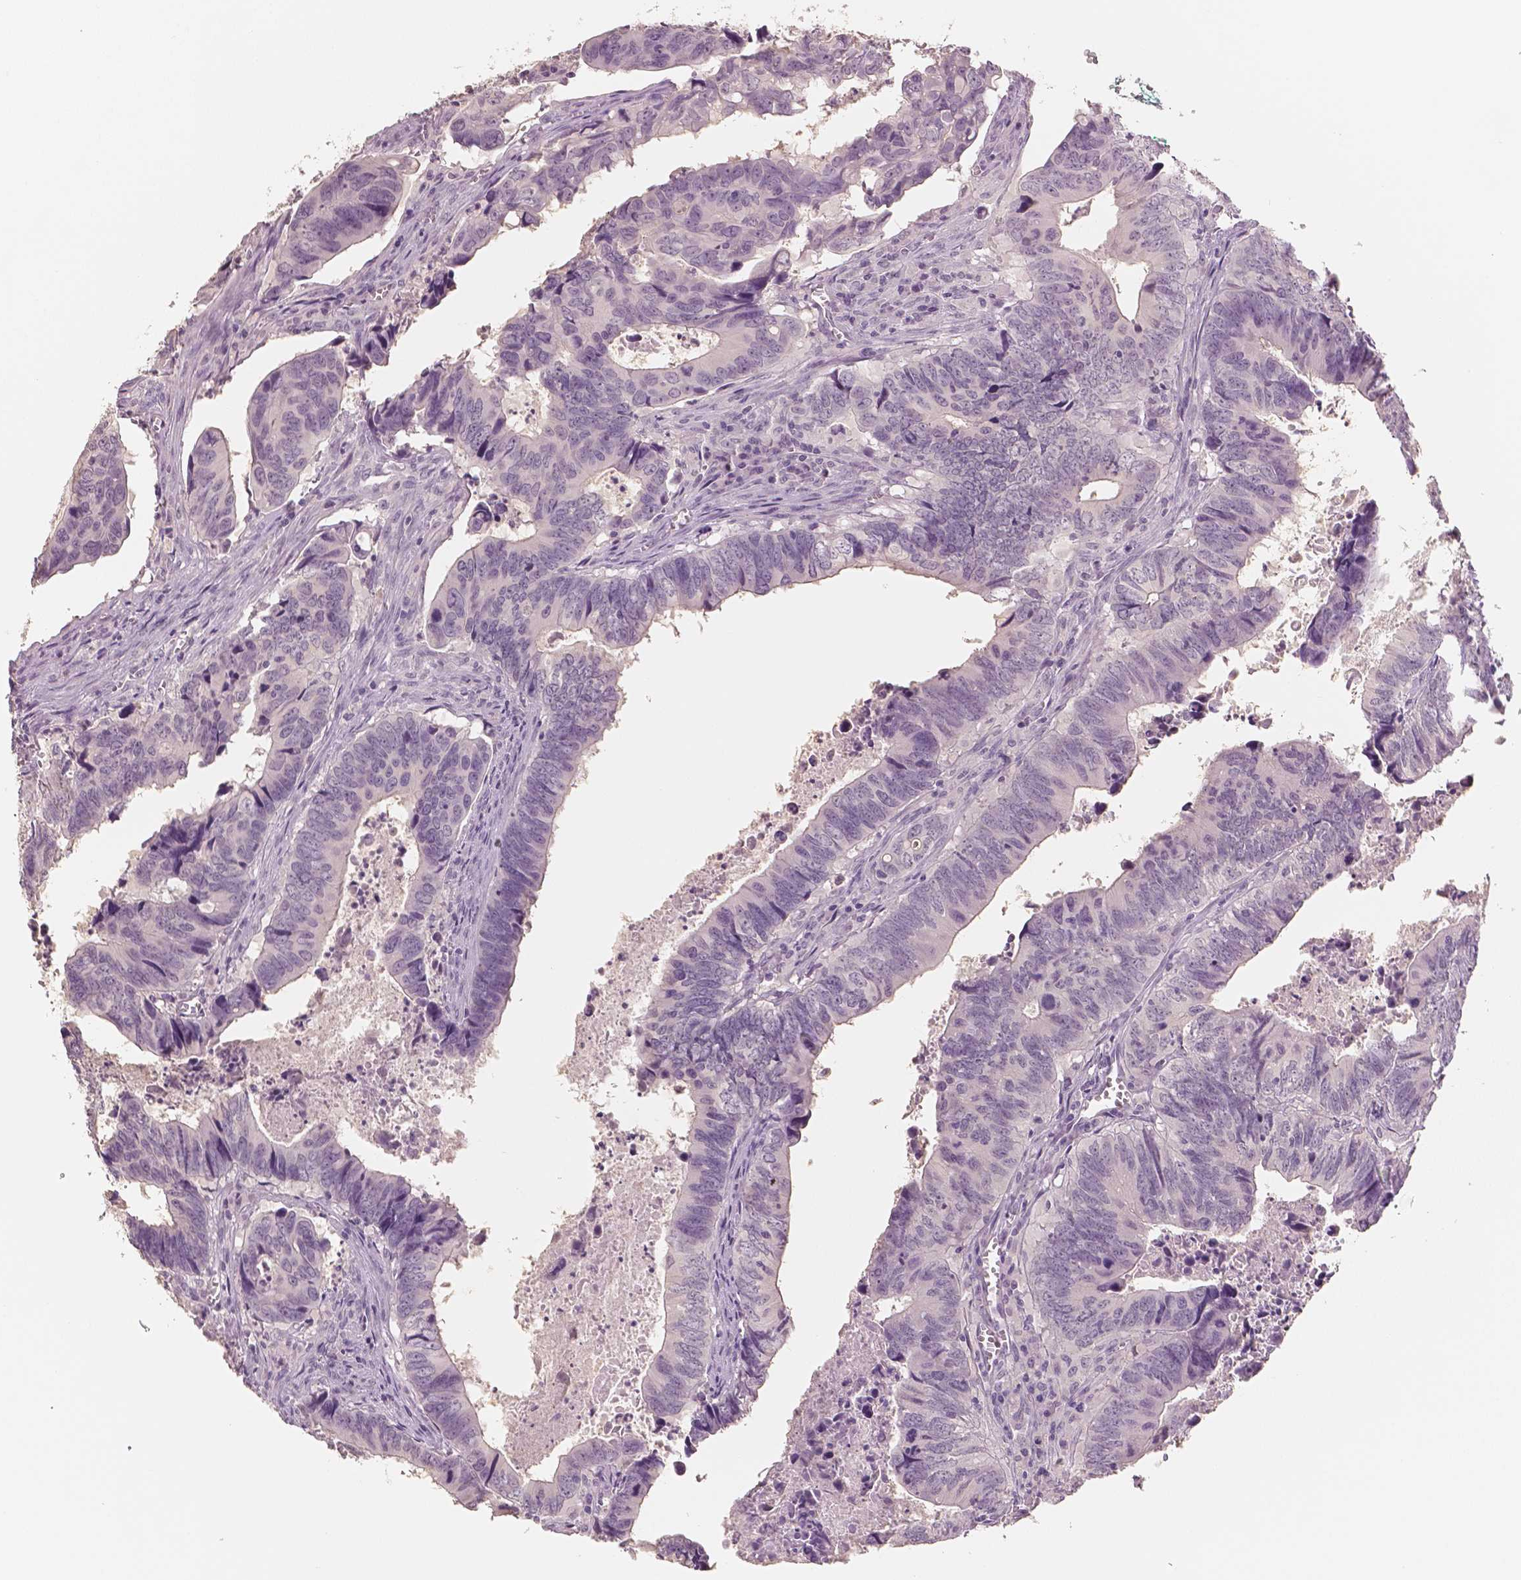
{"staining": {"intensity": "negative", "quantity": "none", "location": "none"}, "tissue": "colorectal cancer", "cell_type": "Tumor cells", "image_type": "cancer", "snomed": [{"axis": "morphology", "description": "Adenocarcinoma, NOS"}, {"axis": "topography", "description": "Colon"}], "caption": "An image of human colorectal cancer is negative for staining in tumor cells.", "gene": "NECAB2", "patient": {"sex": "female", "age": 82}}